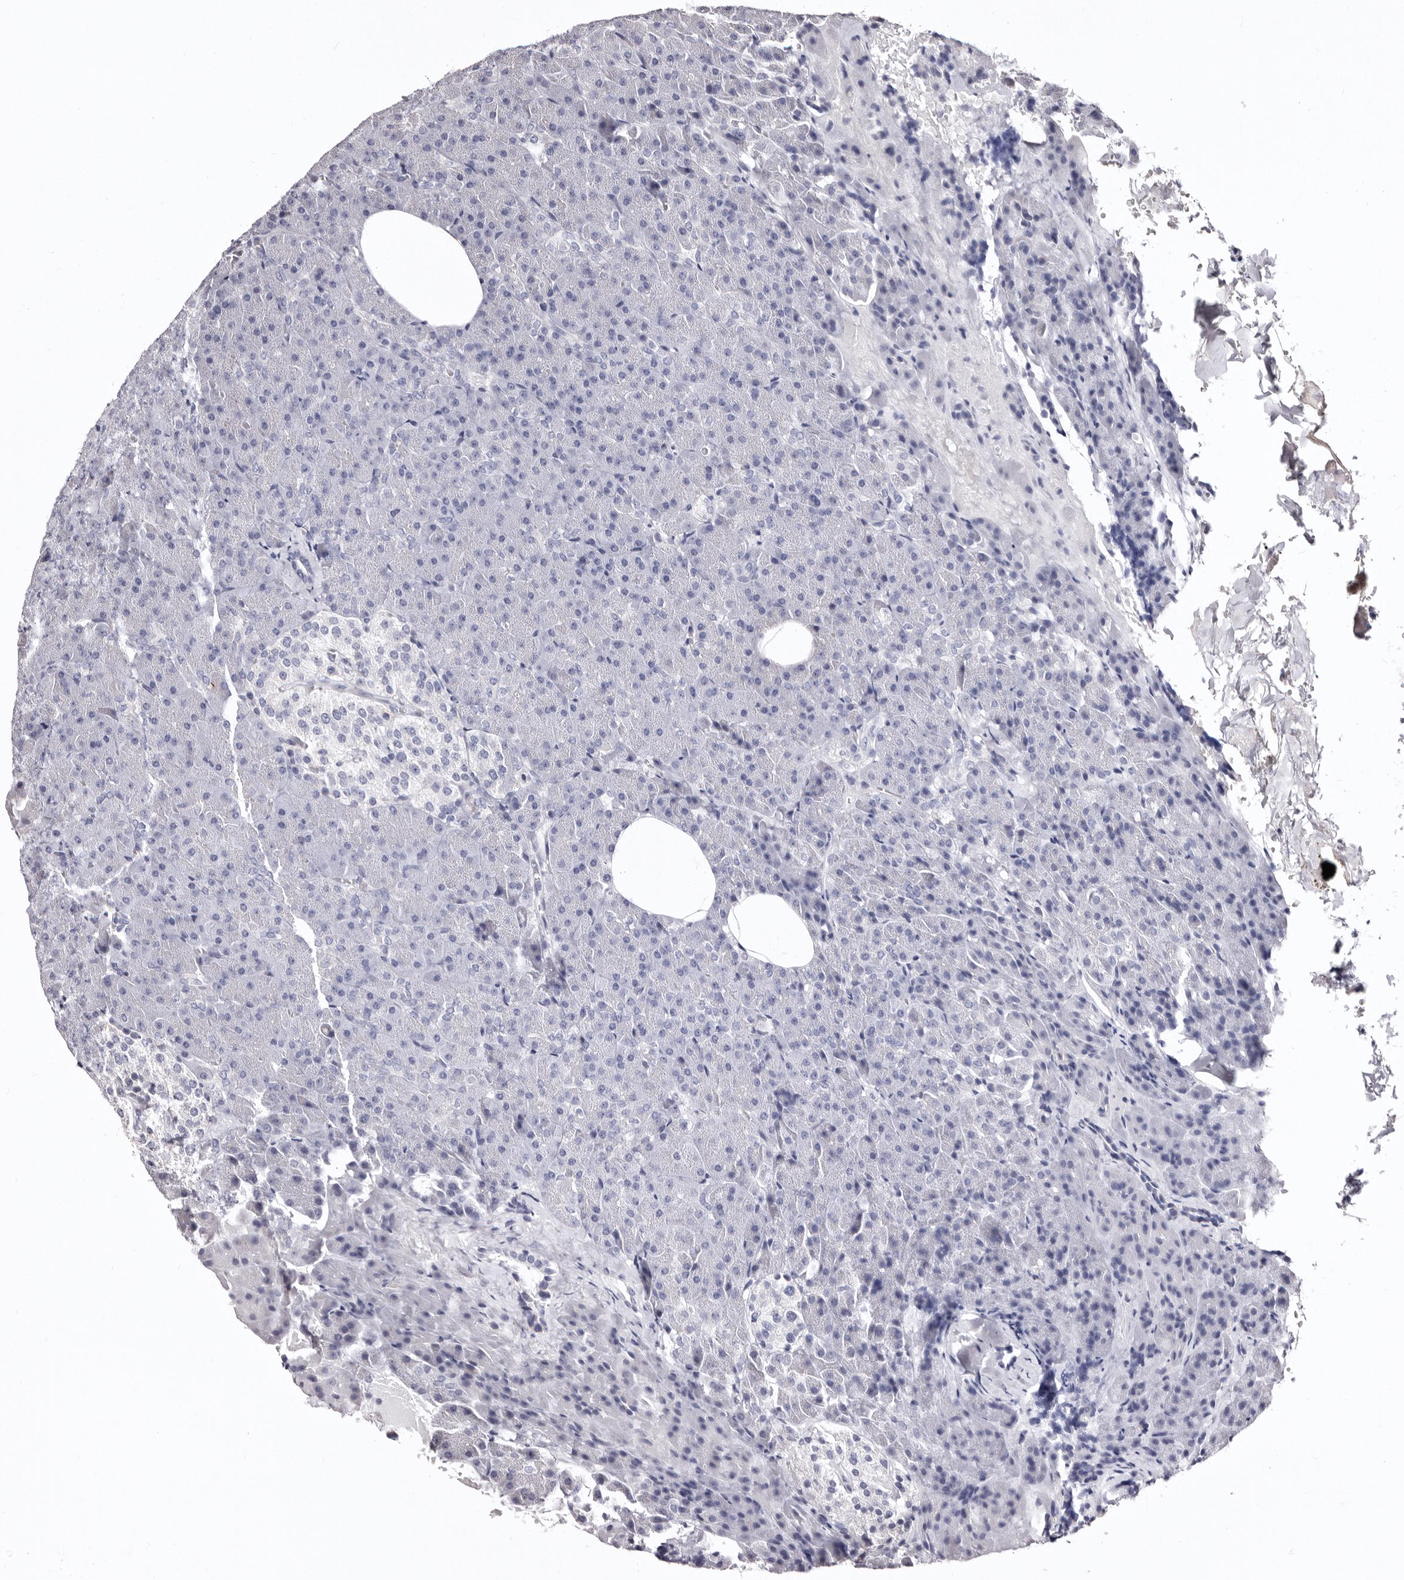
{"staining": {"intensity": "negative", "quantity": "none", "location": "none"}, "tissue": "pancreas", "cell_type": "Exocrine glandular cells", "image_type": "normal", "snomed": [{"axis": "morphology", "description": "Normal tissue, NOS"}, {"axis": "morphology", "description": "Carcinoid, malignant, NOS"}, {"axis": "topography", "description": "Pancreas"}], "caption": "DAB (3,3'-diaminobenzidine) immunohistochemical staining of normal human pancreas exhibits no significant expression in exocrine glandular cells. (Brightfield microscopy of DAB (3,3'-diaminobenzidine) immunohistochemistry at high magnification).", "gene": "CDCA8", "patient": {"sex": "female", "age": 35}}